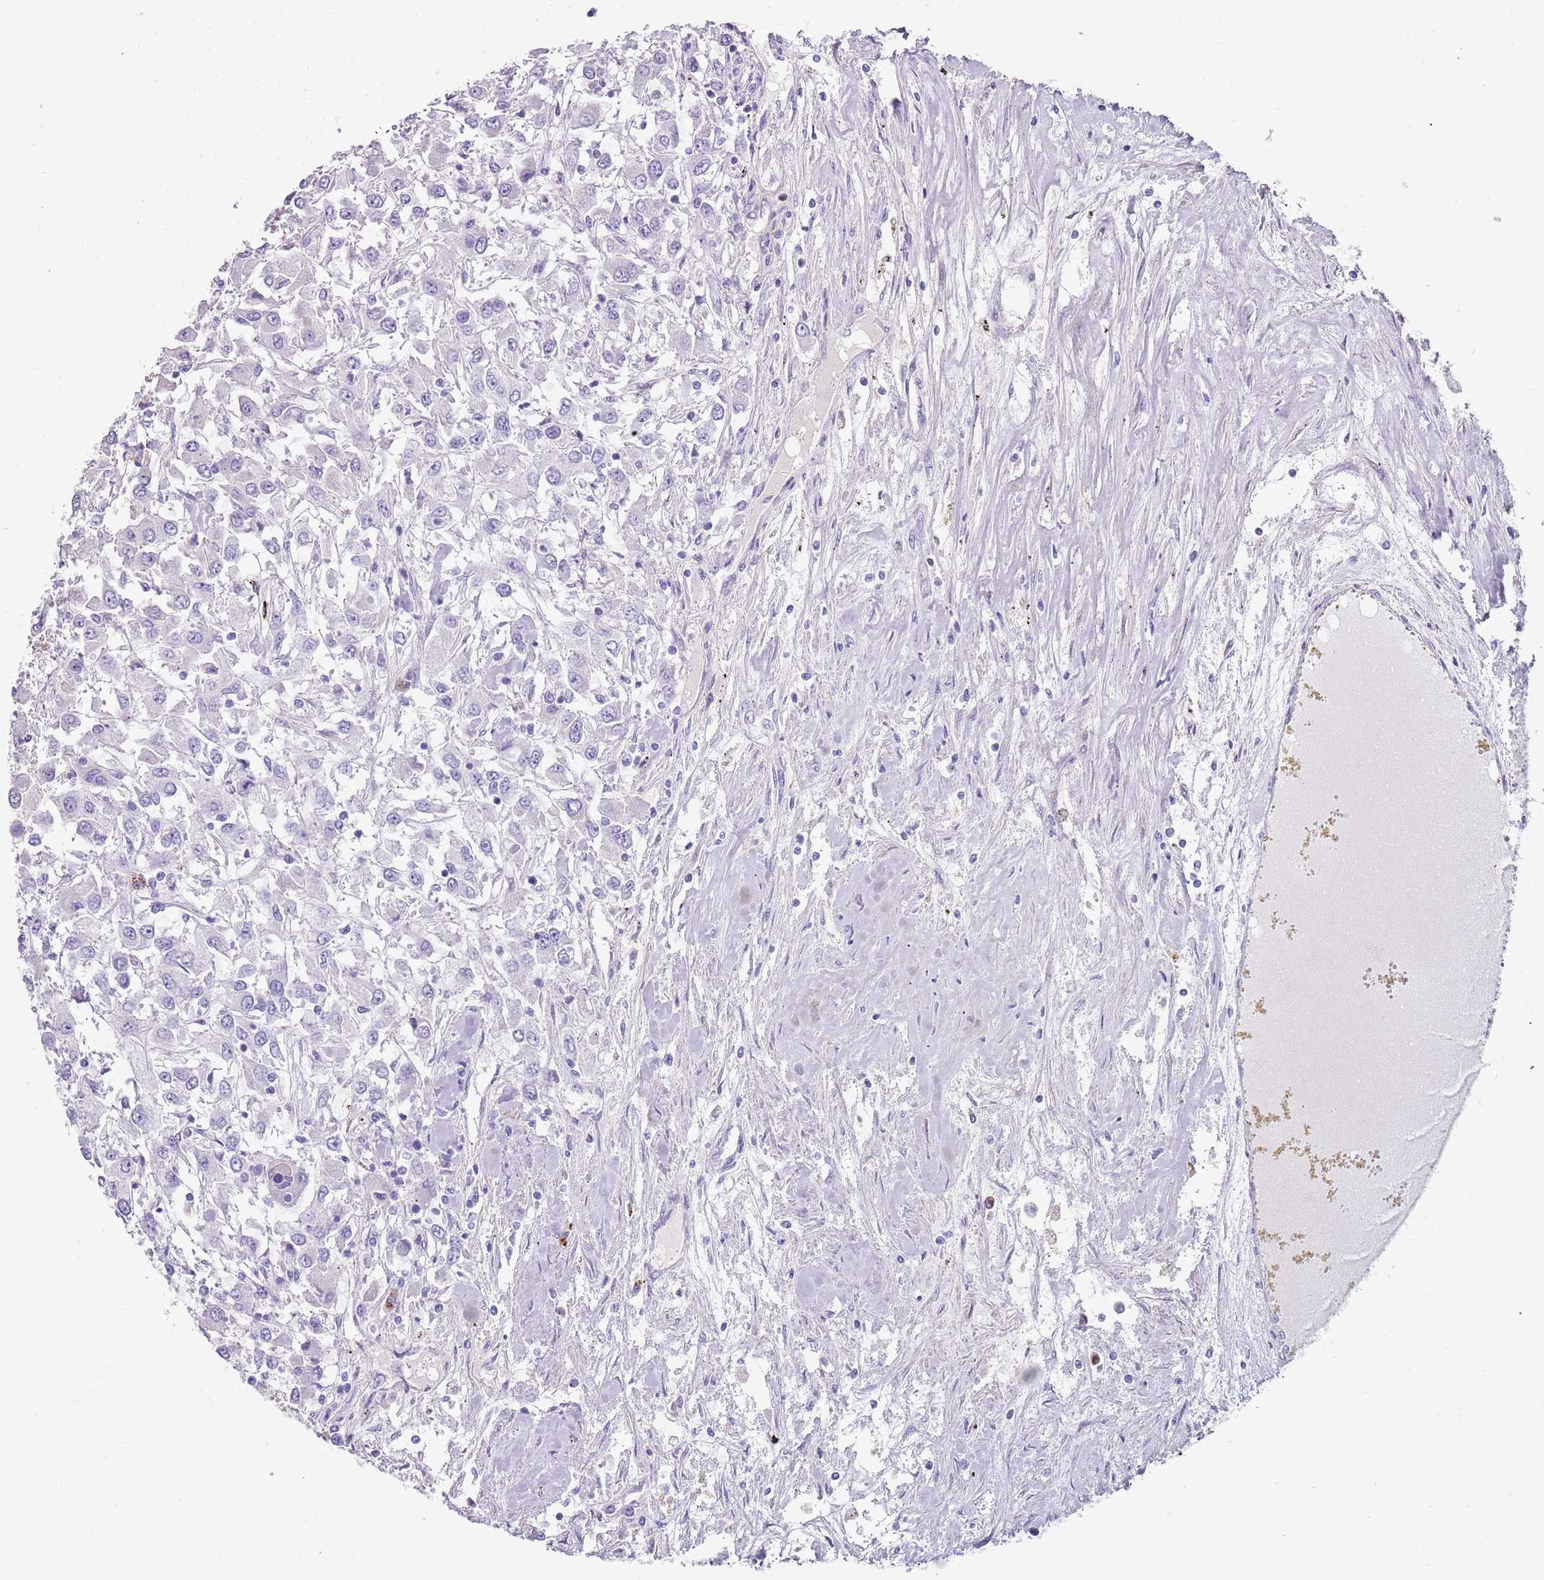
{"staining": {"intensity": "negative", "quantity": "none", "location": "none"}, "tissue": "renal cancer", "cell_type": "Tumor cells", "image_type": "cancer", "snomed": [{"axis": "morphology", "description": "Adenocarcinoma, NOS"}, {"axis": "topography", "description": "Kidney"}], "caption": "Immunohistochemical staining of human adenocarcinoma (renal) displays no significant staining in tumor cells.", "gene": "LRRN3", "patient": {"sex": "female", "age": 67}}